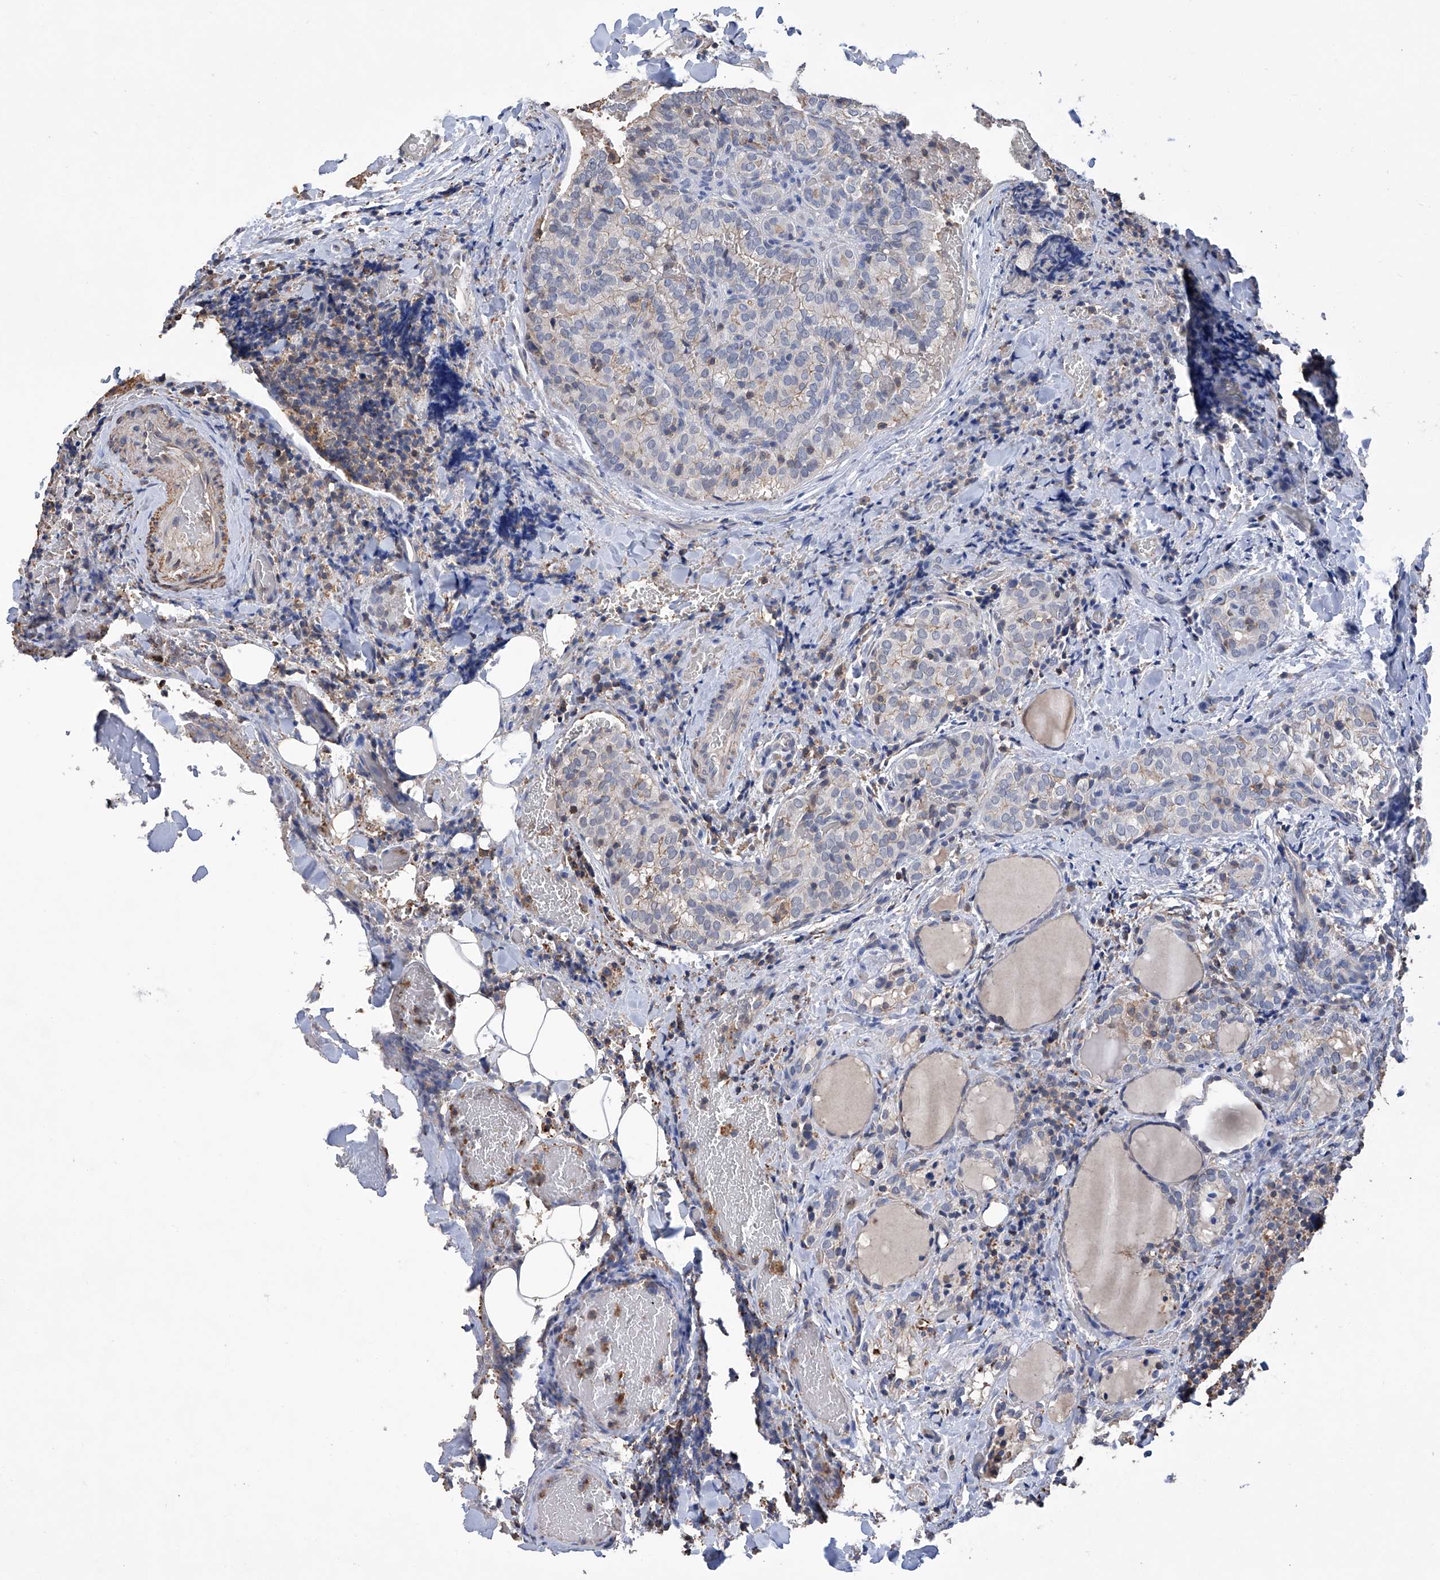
{"staining": {"intensity": "negative", "quantity": "none", "location": "none"}, "tissue": "thyroid cancer", "cell_type": "Tumor cells", "image_type": "cancer", "snomed": [{"axis": "morphology", "description": "Normal tissue, NOS"}, {"axis": "morphology", "description": "Papillary adenocarcinoma, NOS"}, {"axis": "topography", "description": "Thyroid gland"}], "caption": "A high-resolution photomicrograph shows immunohistochemistry (IHC) staining of papillary adenocarcinoma (thyroid), which demonstrates no significant staining in tumor cells.", "gene": "GPT", "patient": {"sex": "female", "age": 30}}